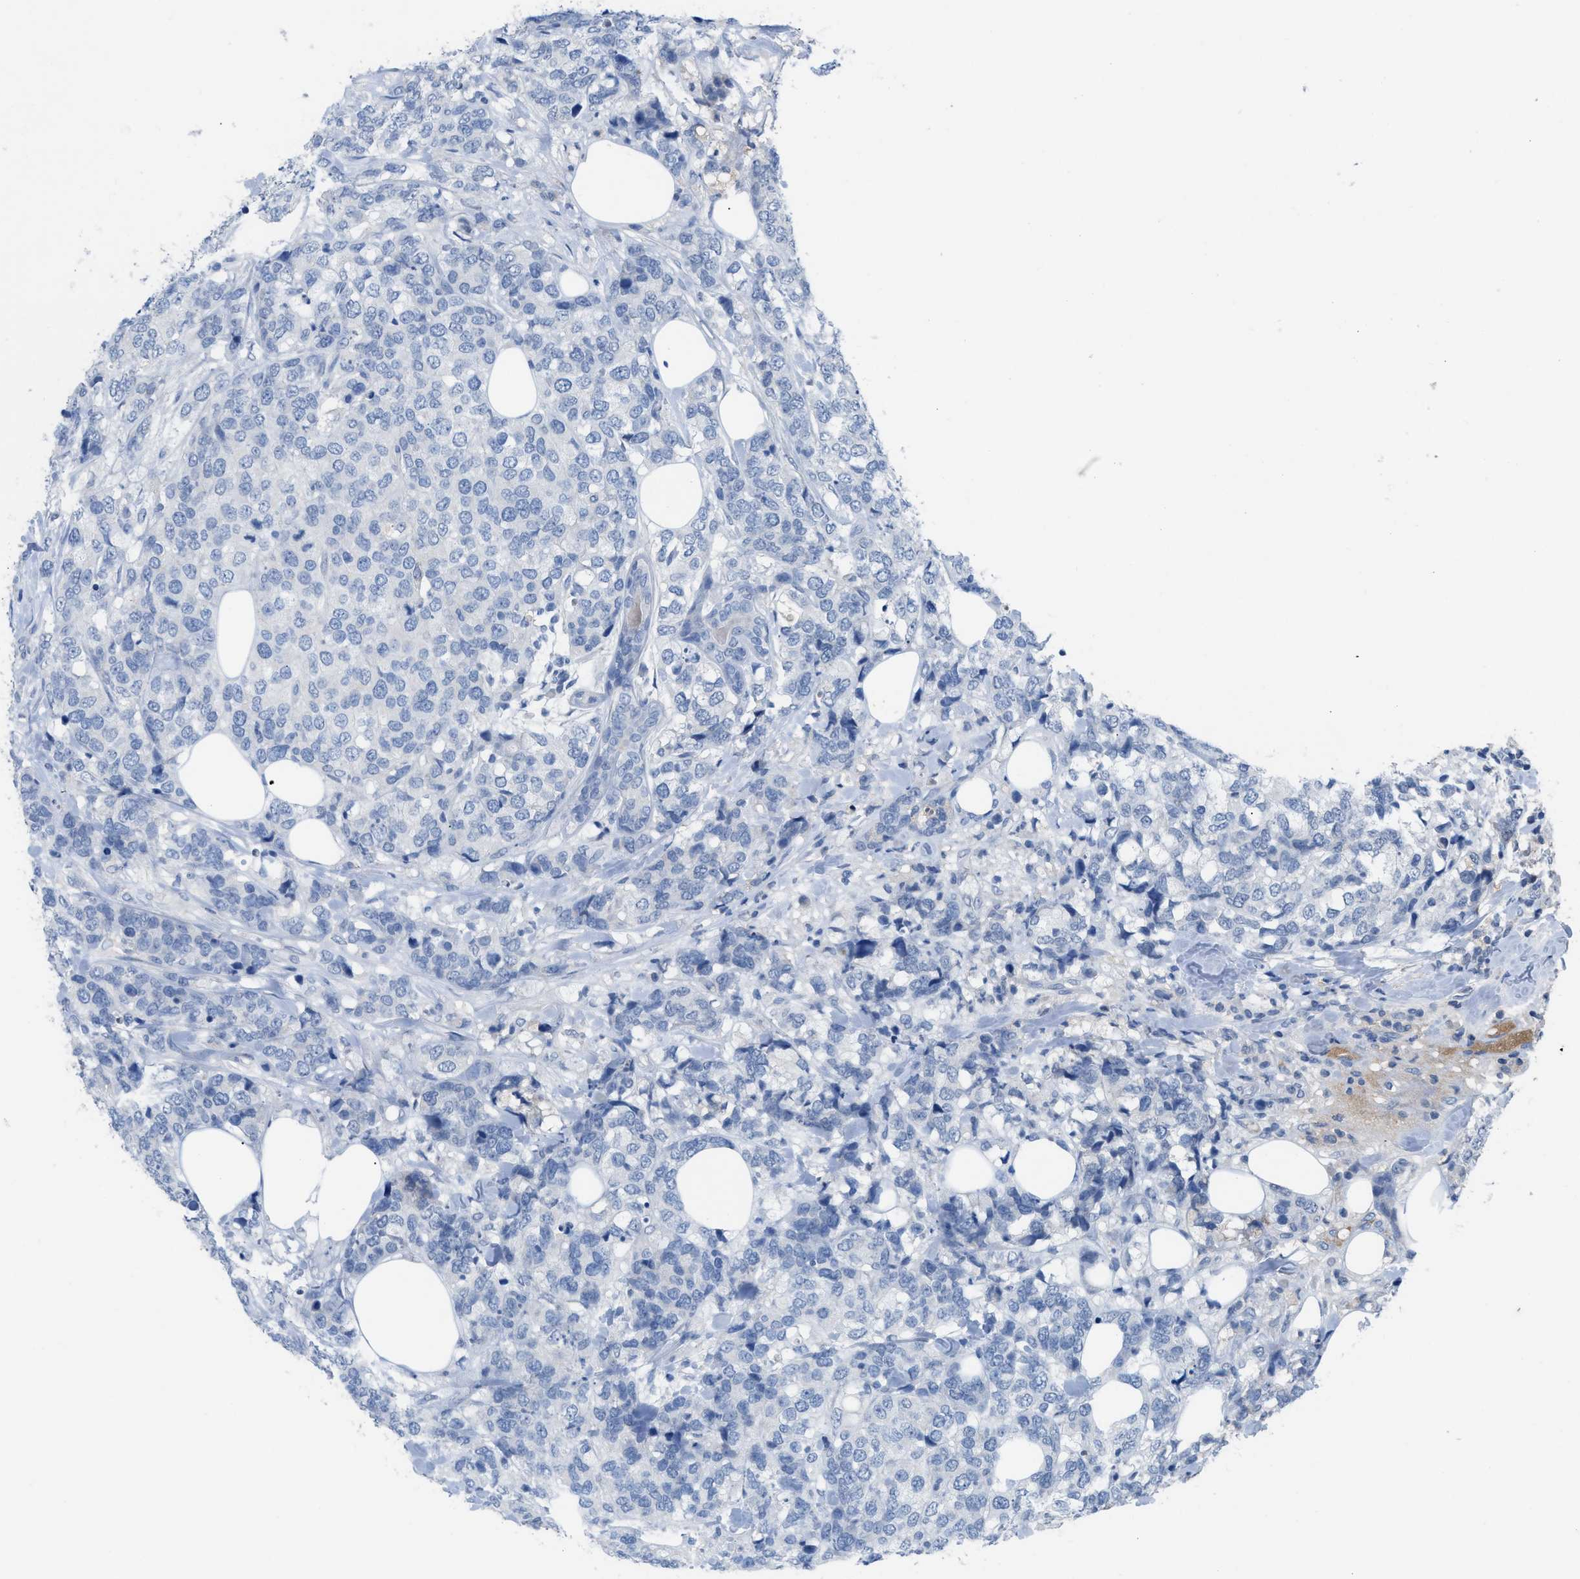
{"staining": {"intensity": "negative", "quantity": "none", "location": "none"}, "tissue": "breast cancer", "cell_type": "Tumor cells", "image_type": "cancer", "snomed": [{"axis": "morphology", "description": "Lobular carcinoma"}, {"axis": "topography", "description": "Breast"}], "caption": "Tumor cells show no significant protein expression in breast cancer (lobular carcinoma).", "gene": "HPX", "patient": {"sex": "female", "age": 59}}